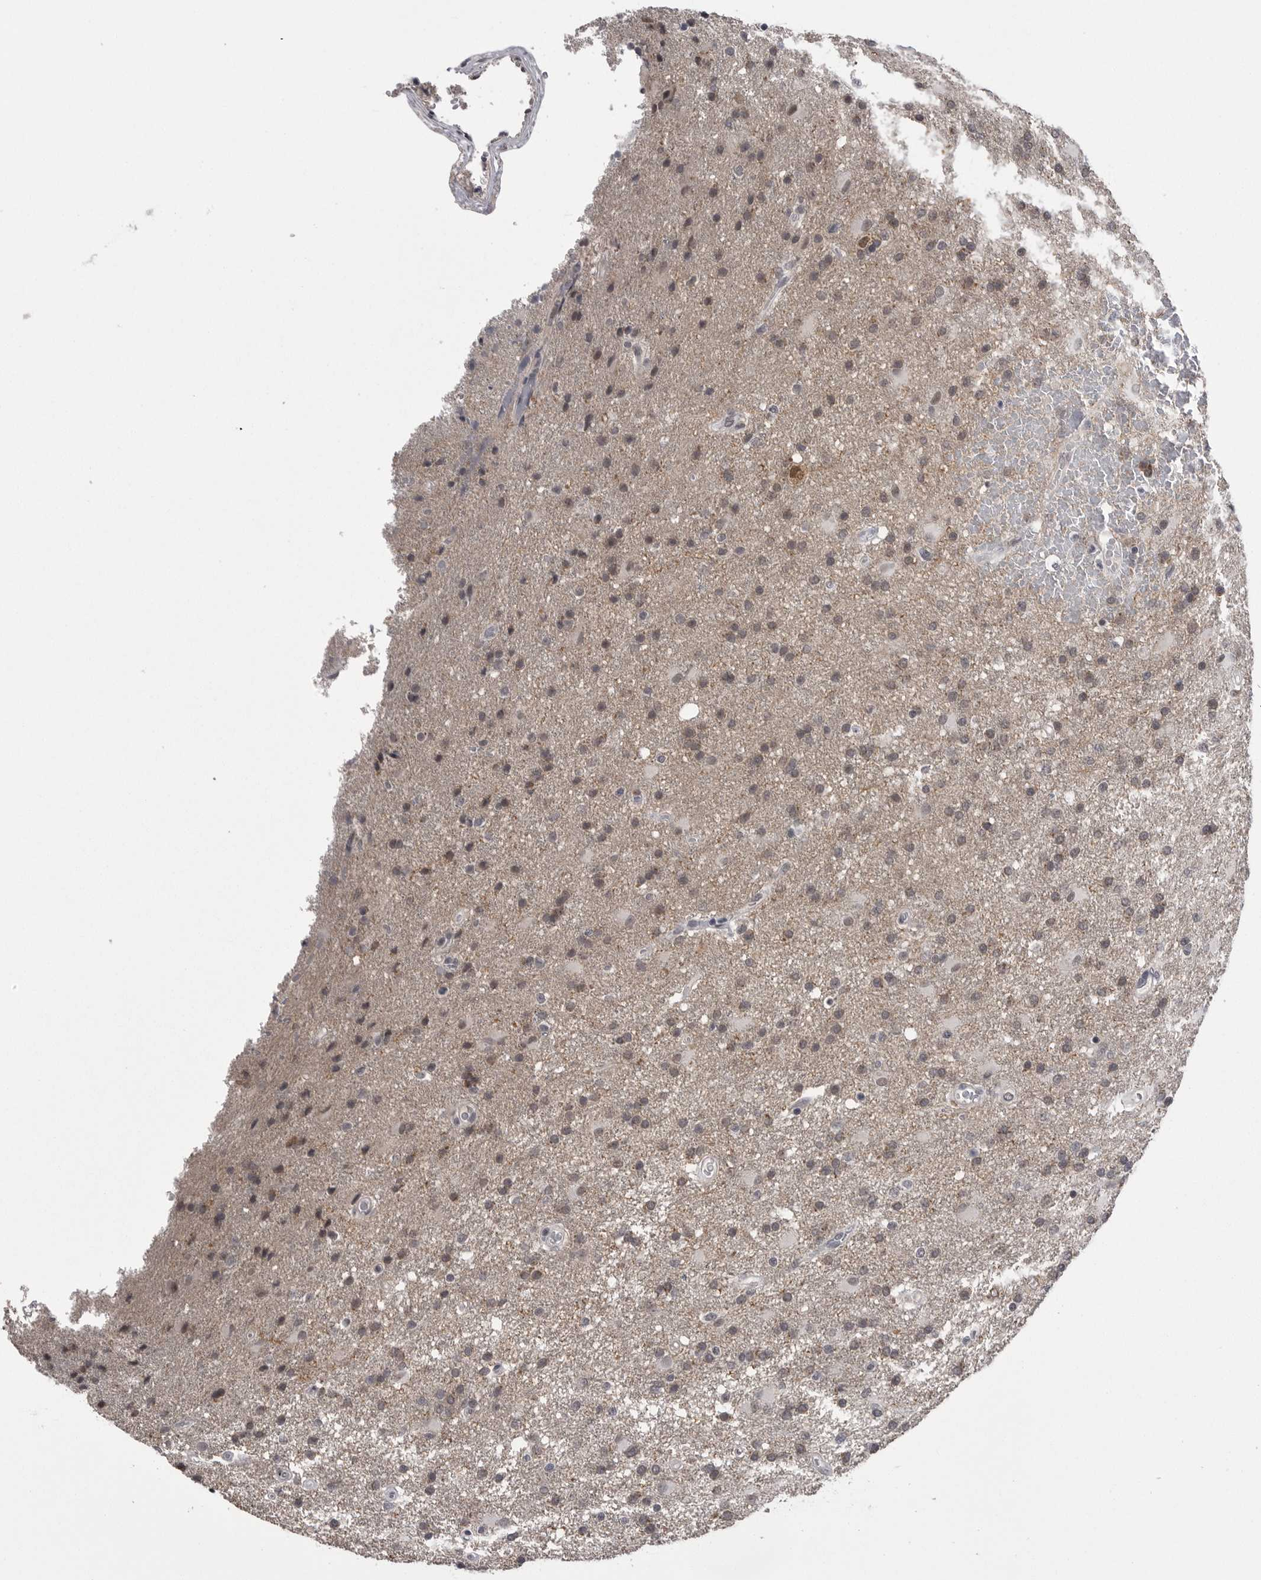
{"staining": {"intensity": "weak", "quantity": ">75%", "location": "cytoplasmic/membranous,nuclear"}, "tissue": "glioma", "cell_type": "Tumor cells", "image_type": "cancer", "snomed": [{"axis": "morphology", "description": "Glioma, malignant, High grade"}, {"axis": "topography", "description": "Brain"}], "caption": "Protein analysis of glioma tissue shows weak cytoplasmic/membranous and nuclear staining in approximately >75% of tumor cells. (Brightfield microscopy of DAB IHC at high magnification).", "gene": "DLG2", "patient": {"sex": "male", "age": 72}}